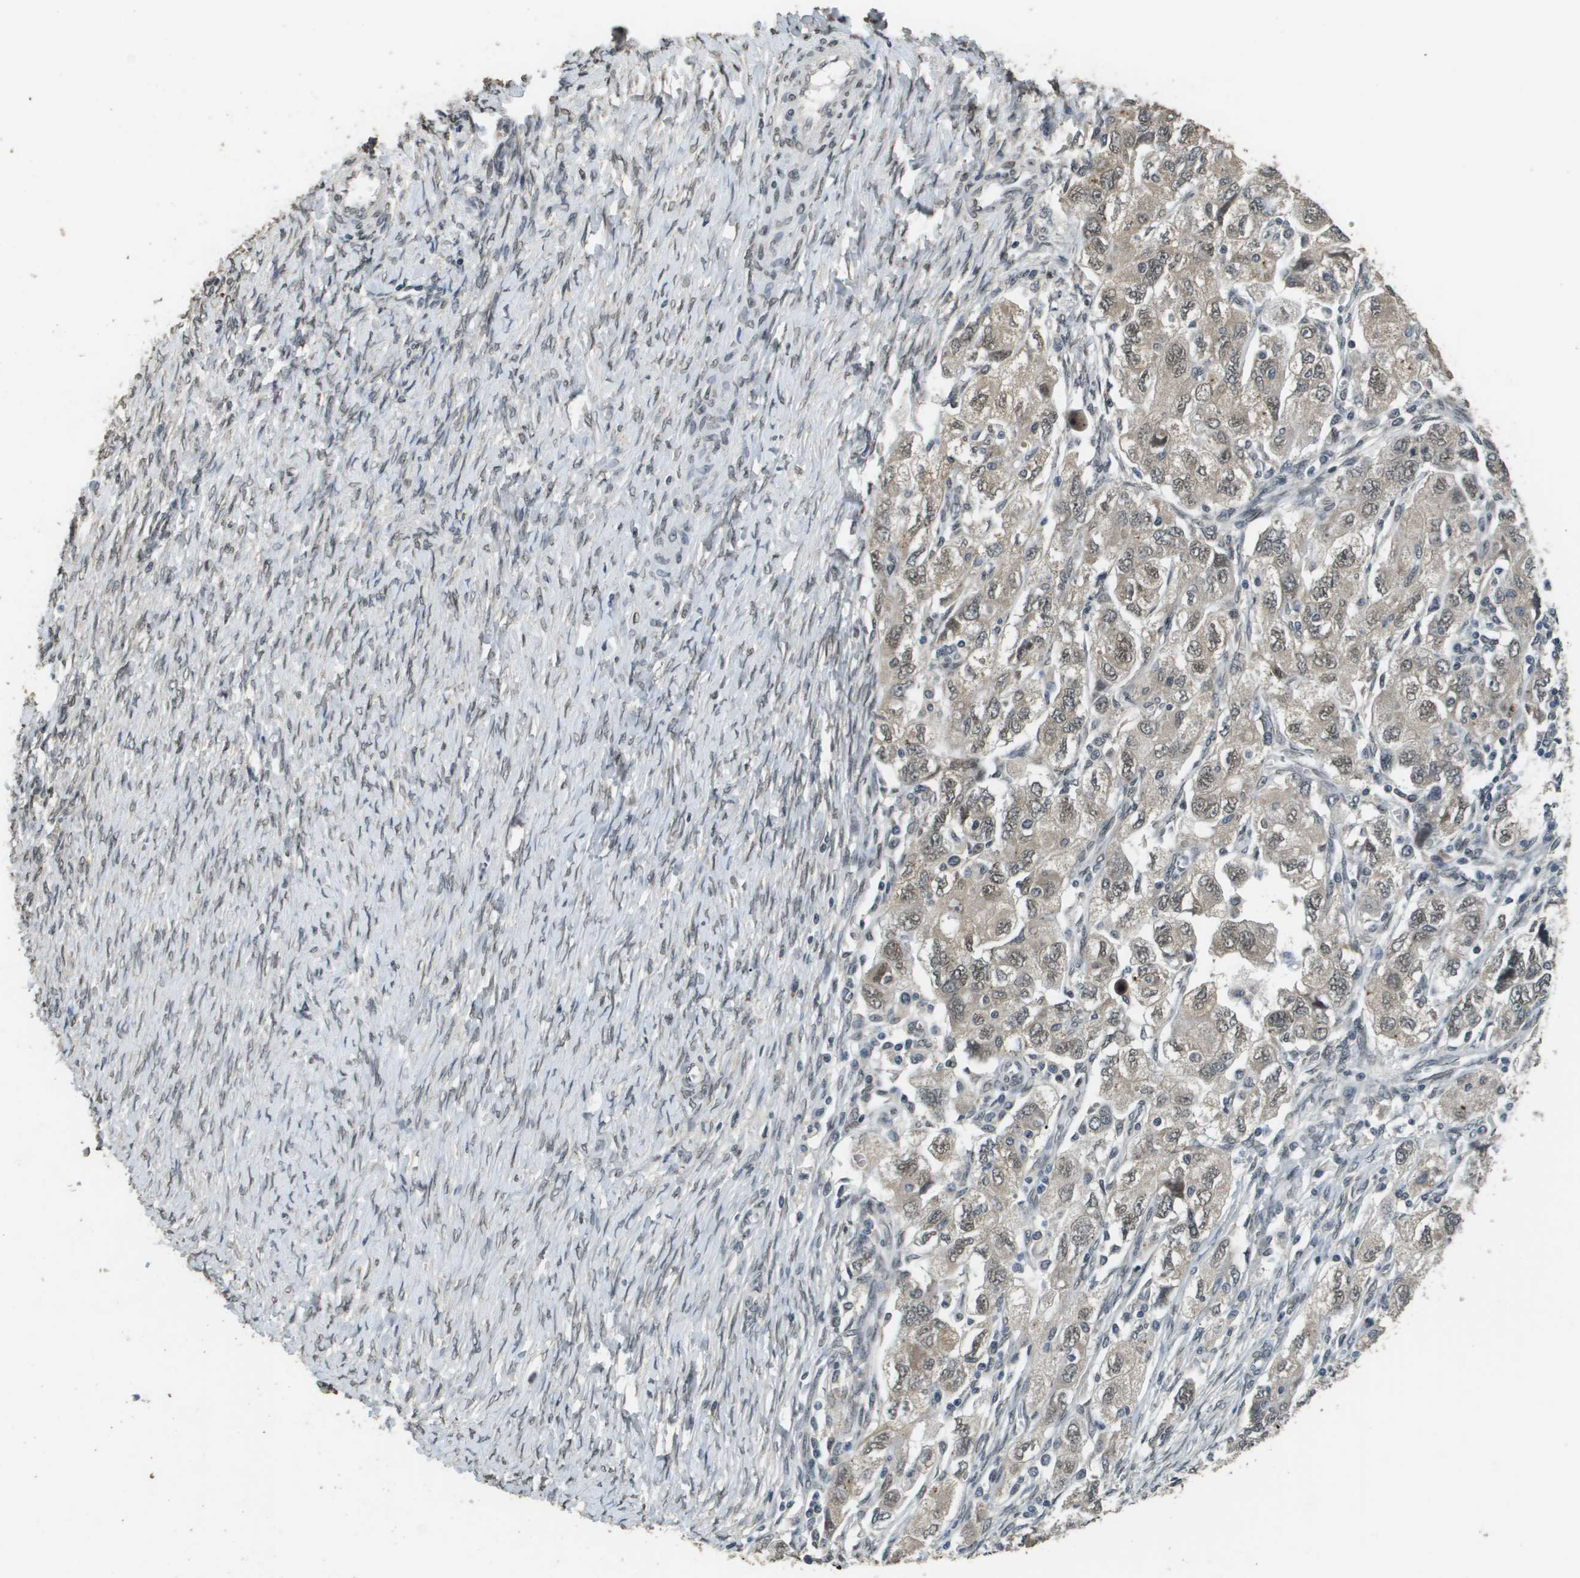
{"staining": {"intensity": "weak", "quantity": ">75%", "location": "cytoplasmic/membranous,nuclear"}, "tissue": "ovarian cancer", "cell_type": "Tumor cells", "image_type": "cancer", "snomed": [{"axis": "morphology", "description": "Carcinoma, NOS"}, {"axis": "morphology", "description": "Cystadenocarcinoma, serous, NOS"}, {"axis": "topography", "description": "Ovary"}], "caption": "Protein analysis of carcinoma (ovarian) tissue demonstrates weak cytoplasmic/membranous and nuclear positivity in approximately >75% of tumor cells. The staining is performed using DAB (3,3'-diaminobenzidine) brown chromogen to label protein expression. The nuclei are counter-stained blue using hematoxylin.", "gene": "FANCC", "patient": {"sex": "female", "age": 69}}